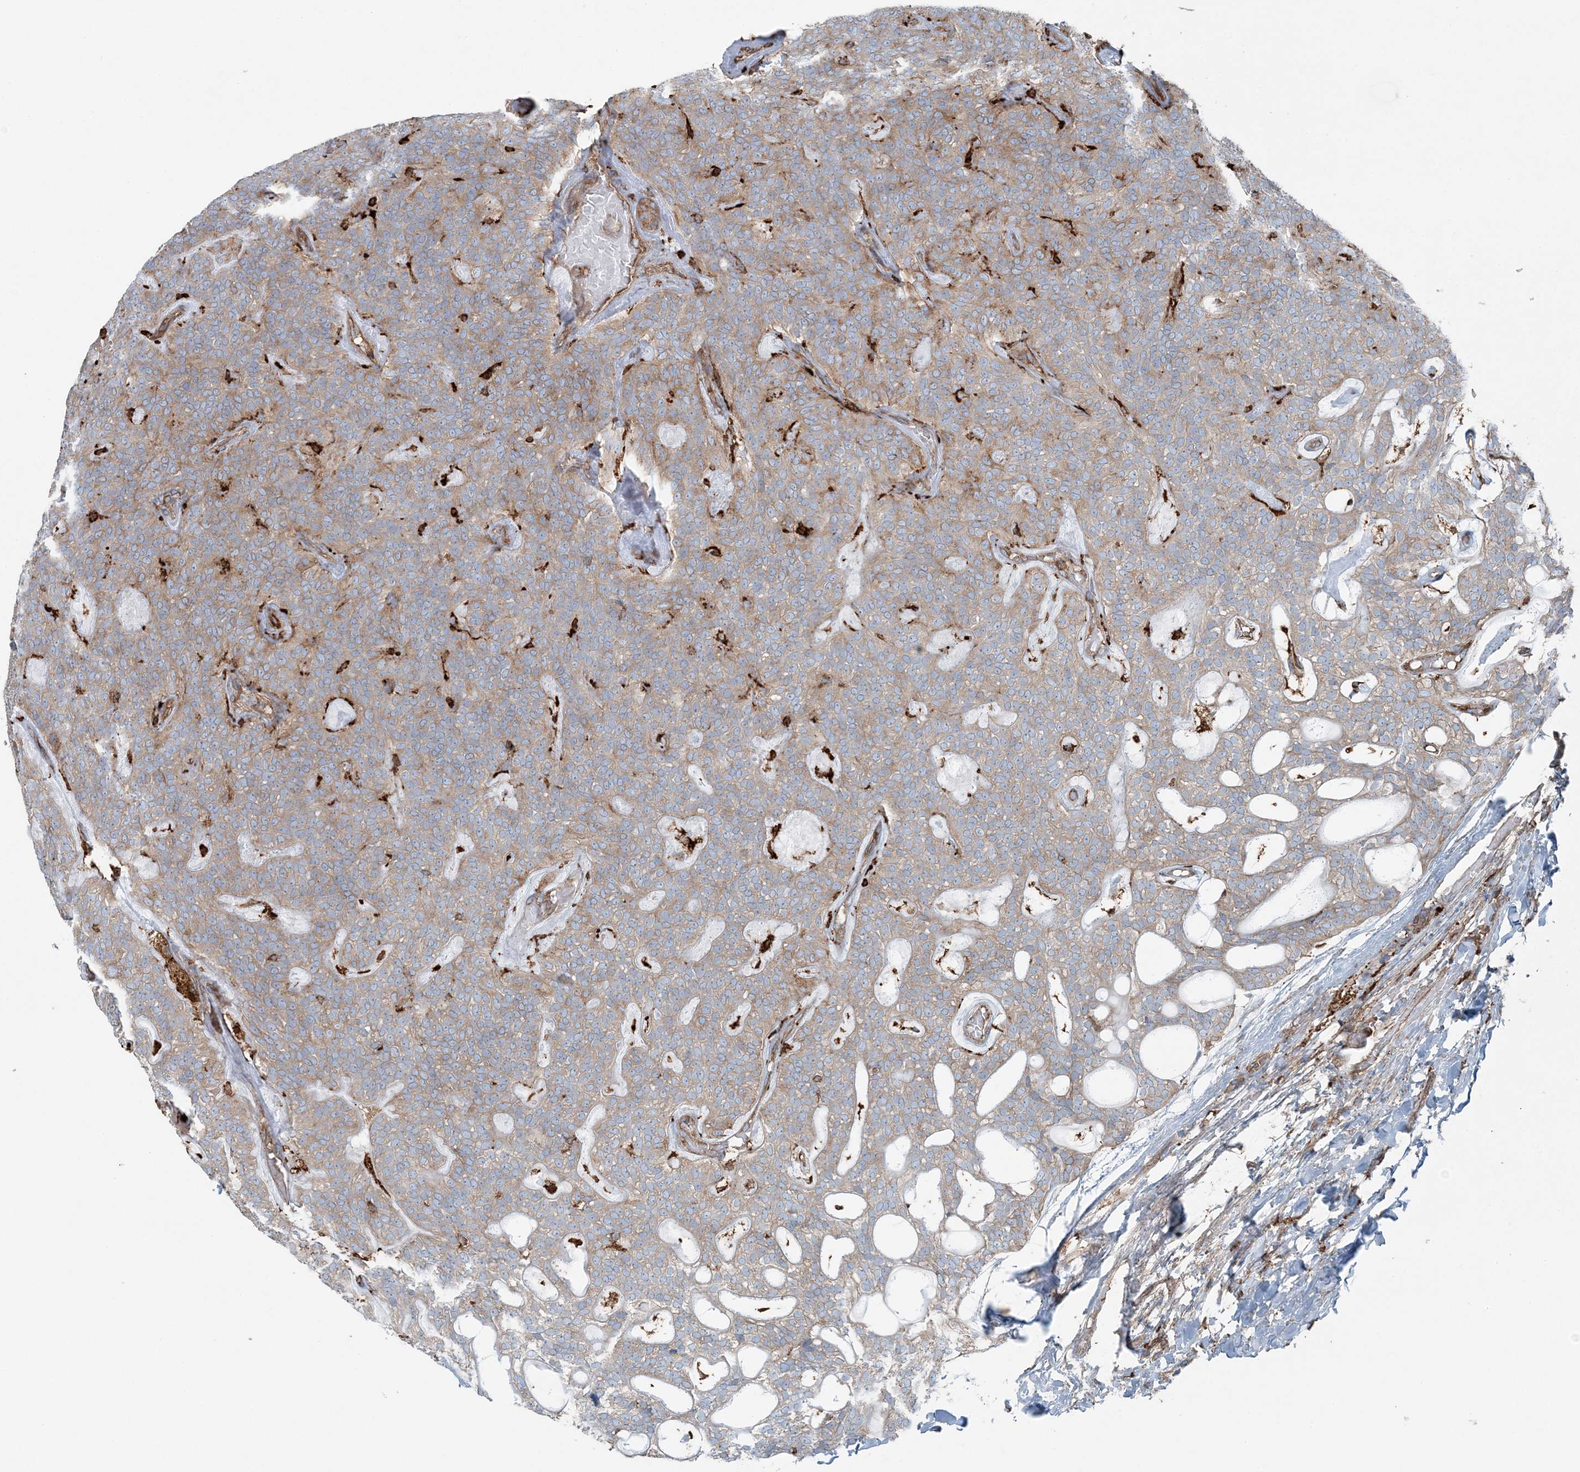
{"staining": {"intensity": "weak", "quantity": ">75%", "location": "cytoplasmic/membranous"}, "tissue": "head and neck cancer", "cell_type": "Tumor cells", "image_type": "cancer", "snomed": [{"axis": "morphology", "description": "Adenocarcinoma, NOS"}, {"axis": "topography", "description": "Head-Neck"}], "caption": "A brown stain shows weak cytoplasmic/membranous staining of a protein in head and neck cancer tumor cells.", "gene": "SNX2", "patient": {"sex": "male", "age": 66}}